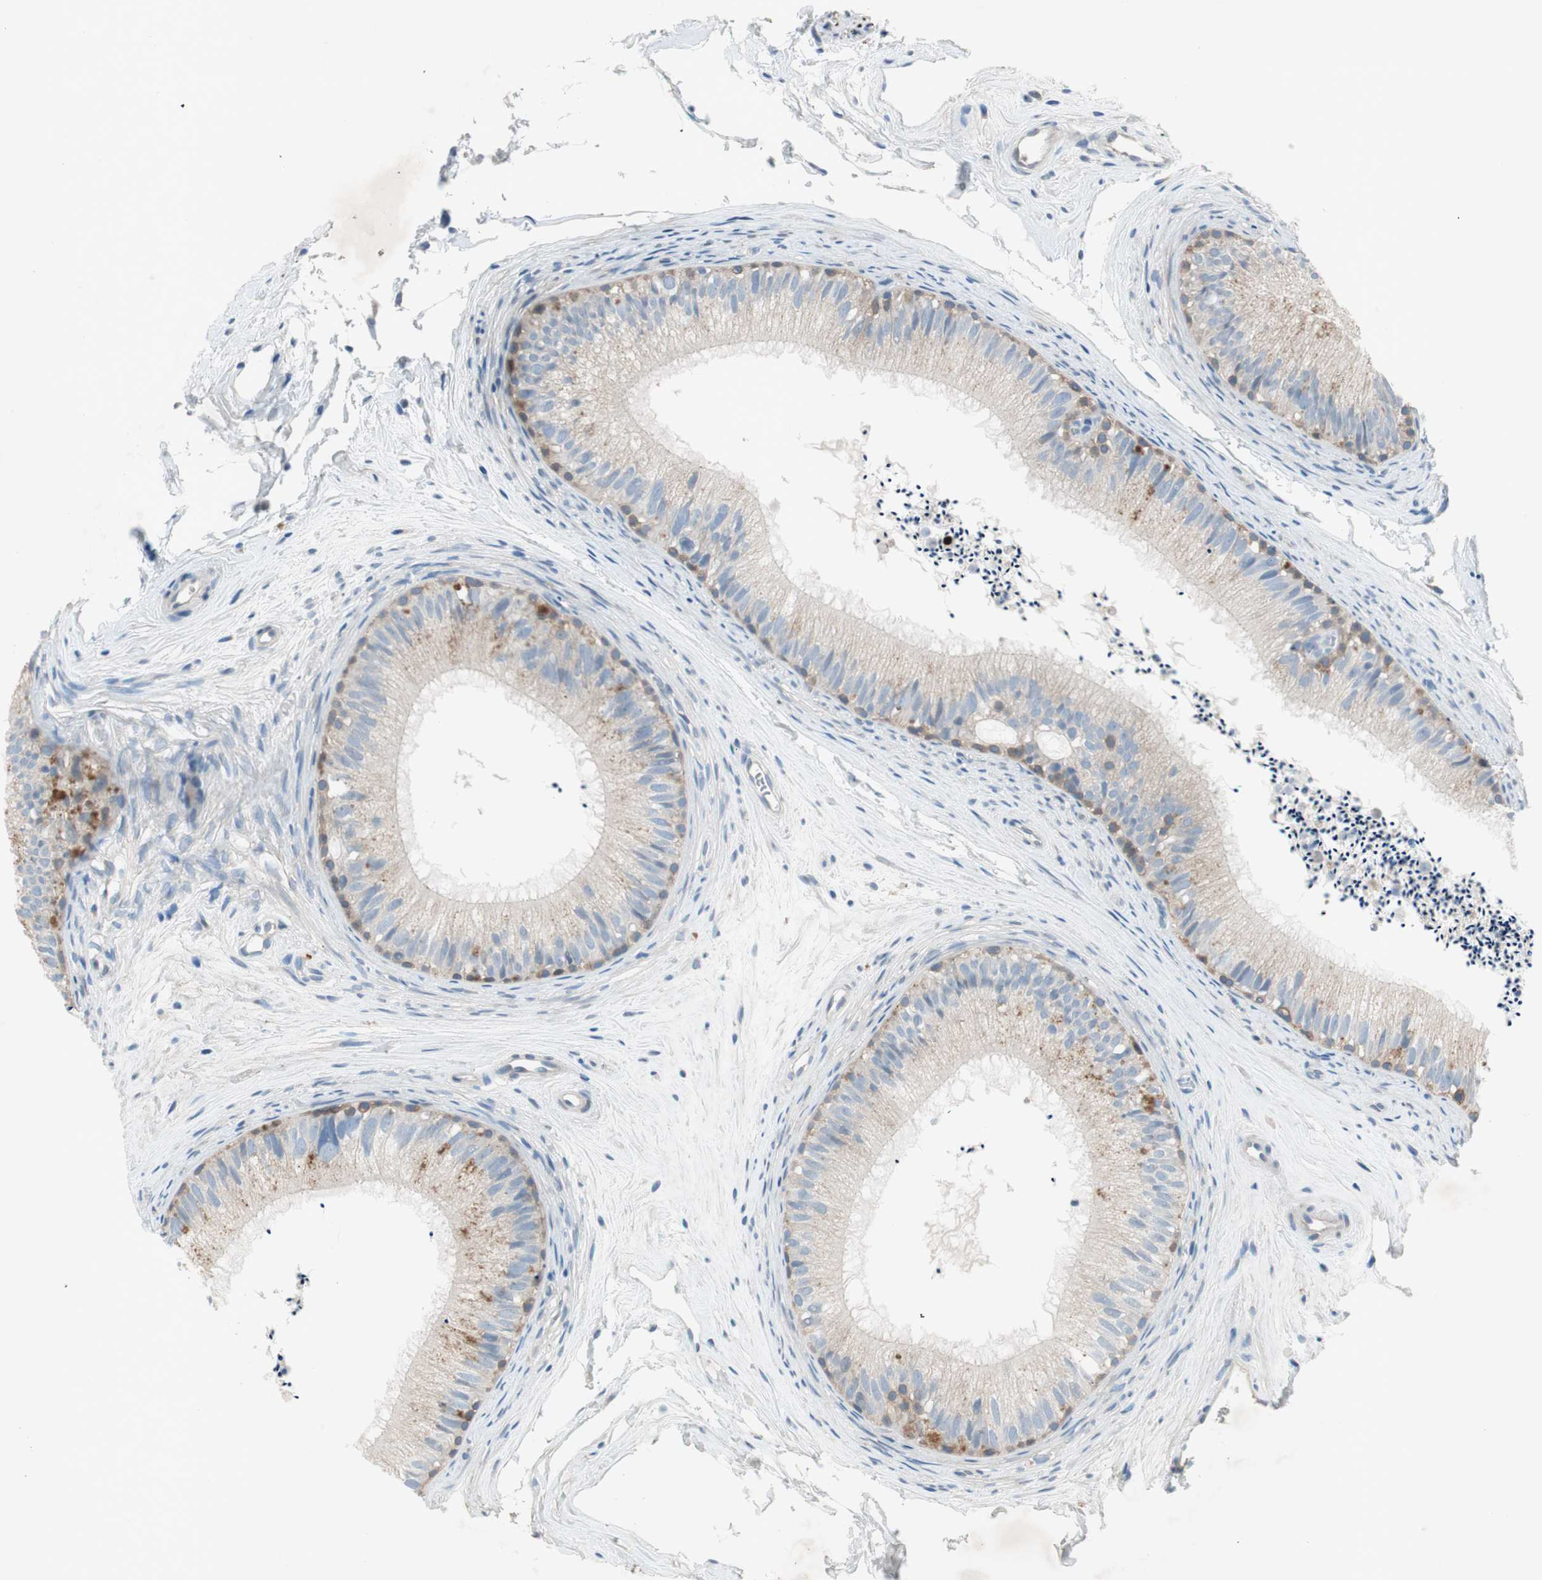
{"staining": {"intensity": "moderate", "quantity": "25%-75%", "location": "cytoplasmic/membranous"}, "tissue": "epididymis", "cell_type": "Glandular cells", "image_type": "normal", "snomed": [{"axis": "morphology", "description": "Normal tissue, NOS"}, {"axis": "topography", "description": "Epididymis"}], "caption": "Brown immunohistochemical staining in benign epididymis shows moderate cytoplasmic/membranous positivity in approximately 25%-75% of glandular cells. The staining was performed using DAB to visualize the protein expression in brown, while the nuclei were stained in blue with hematoxylin (Magnification: 20x).", "gene": "PRRG4", "patient": {"sex": "male", "age": 56}}